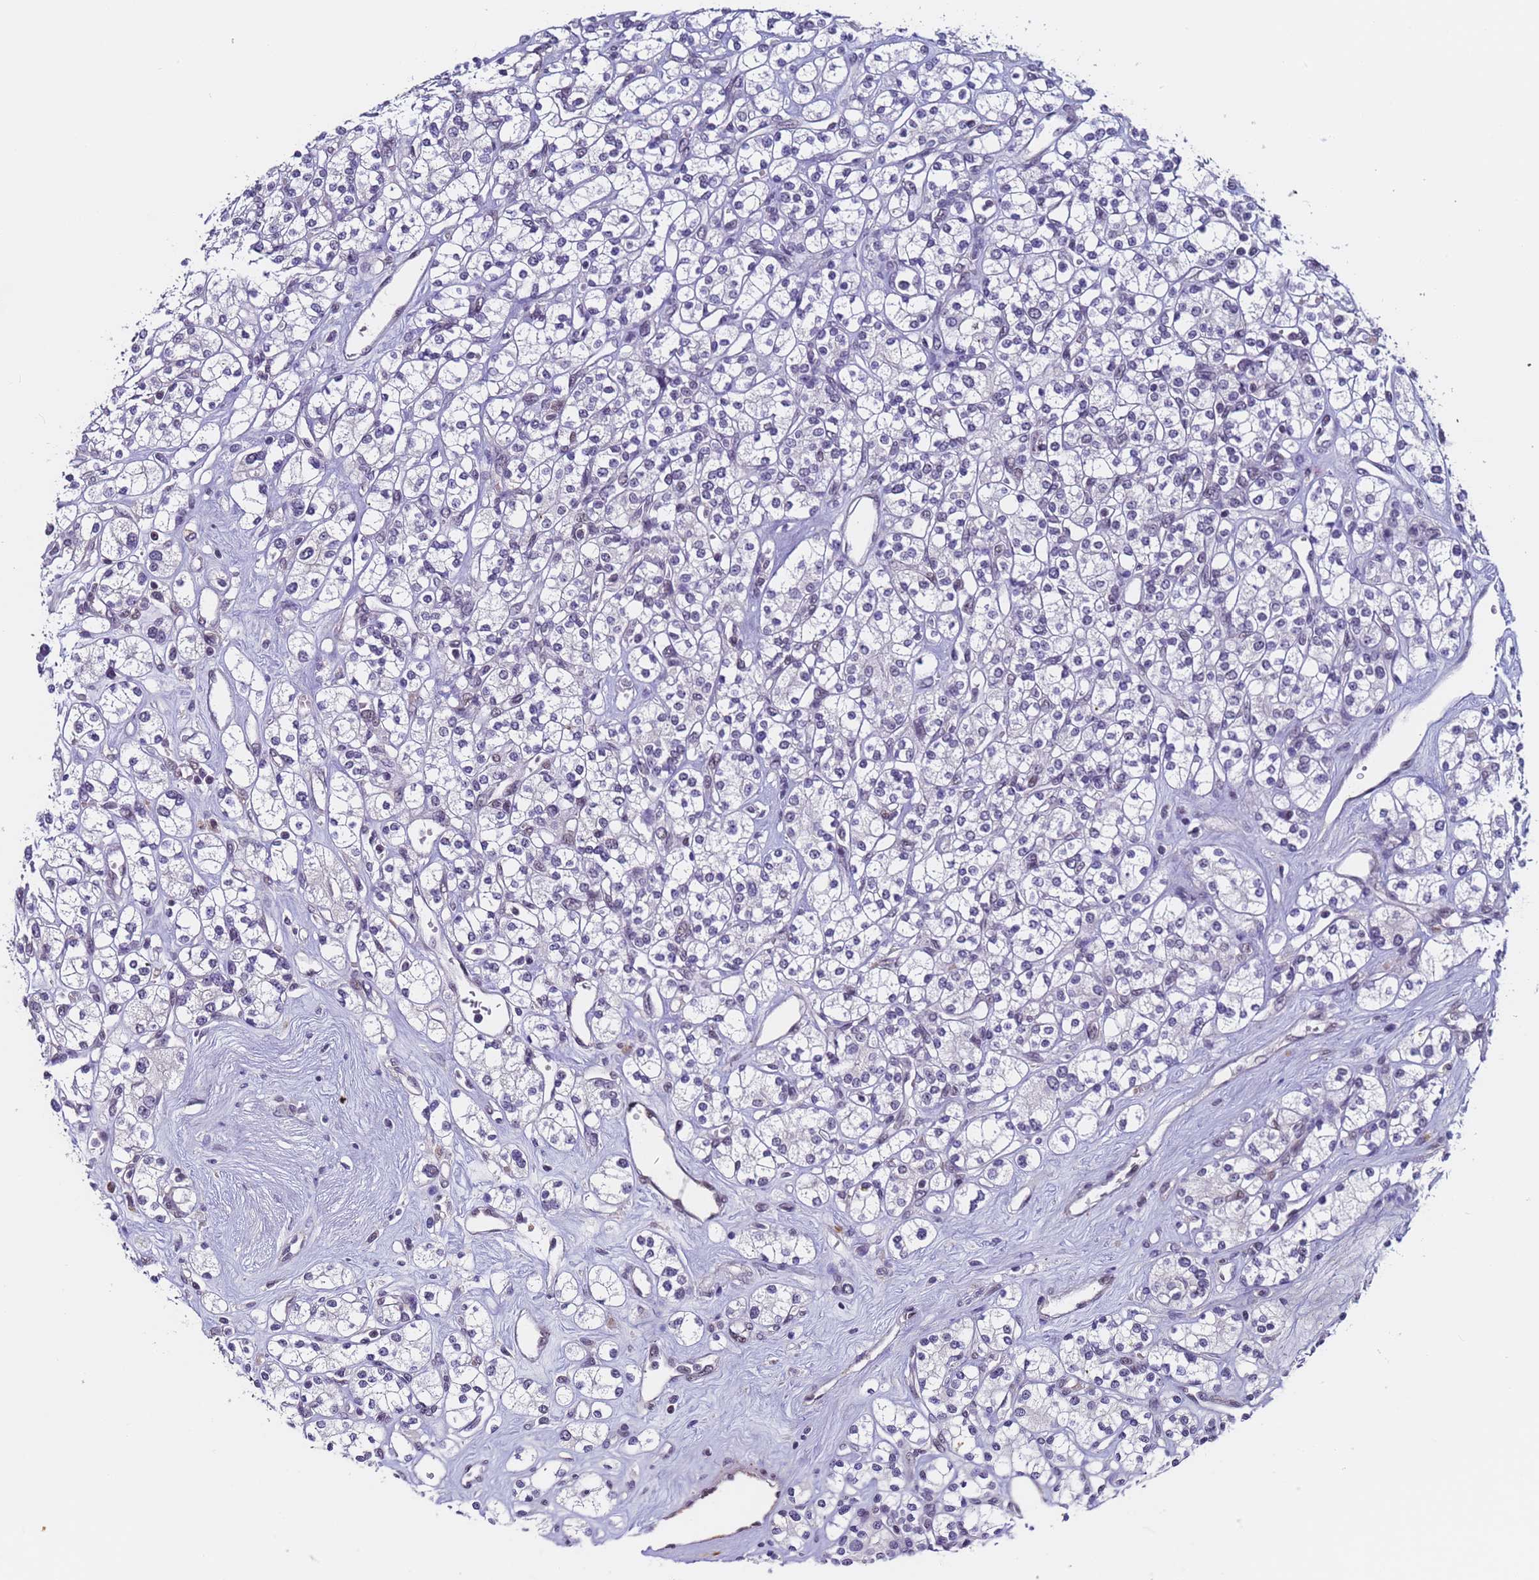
{"staining": {"intensity": "negative", "quantity": "none", "location": "none"}, "tissue": "renal cancer", "cell_type": "Tumor cells", "image_type": "cancer", "snomed": [{"axis": "morphology", "description": "Adenocarcinoma, NOS"}, {"axis": "topography", "description": "Kidney"}], "caption": "DAB (3,3'-diaminobenzidine) immunohistochemical staining of adenocarcinoma (renal) reveals no significant staining in tumor cells.", "gene": "FNBP4", "patient": {"sex": "male", "age": 77}}